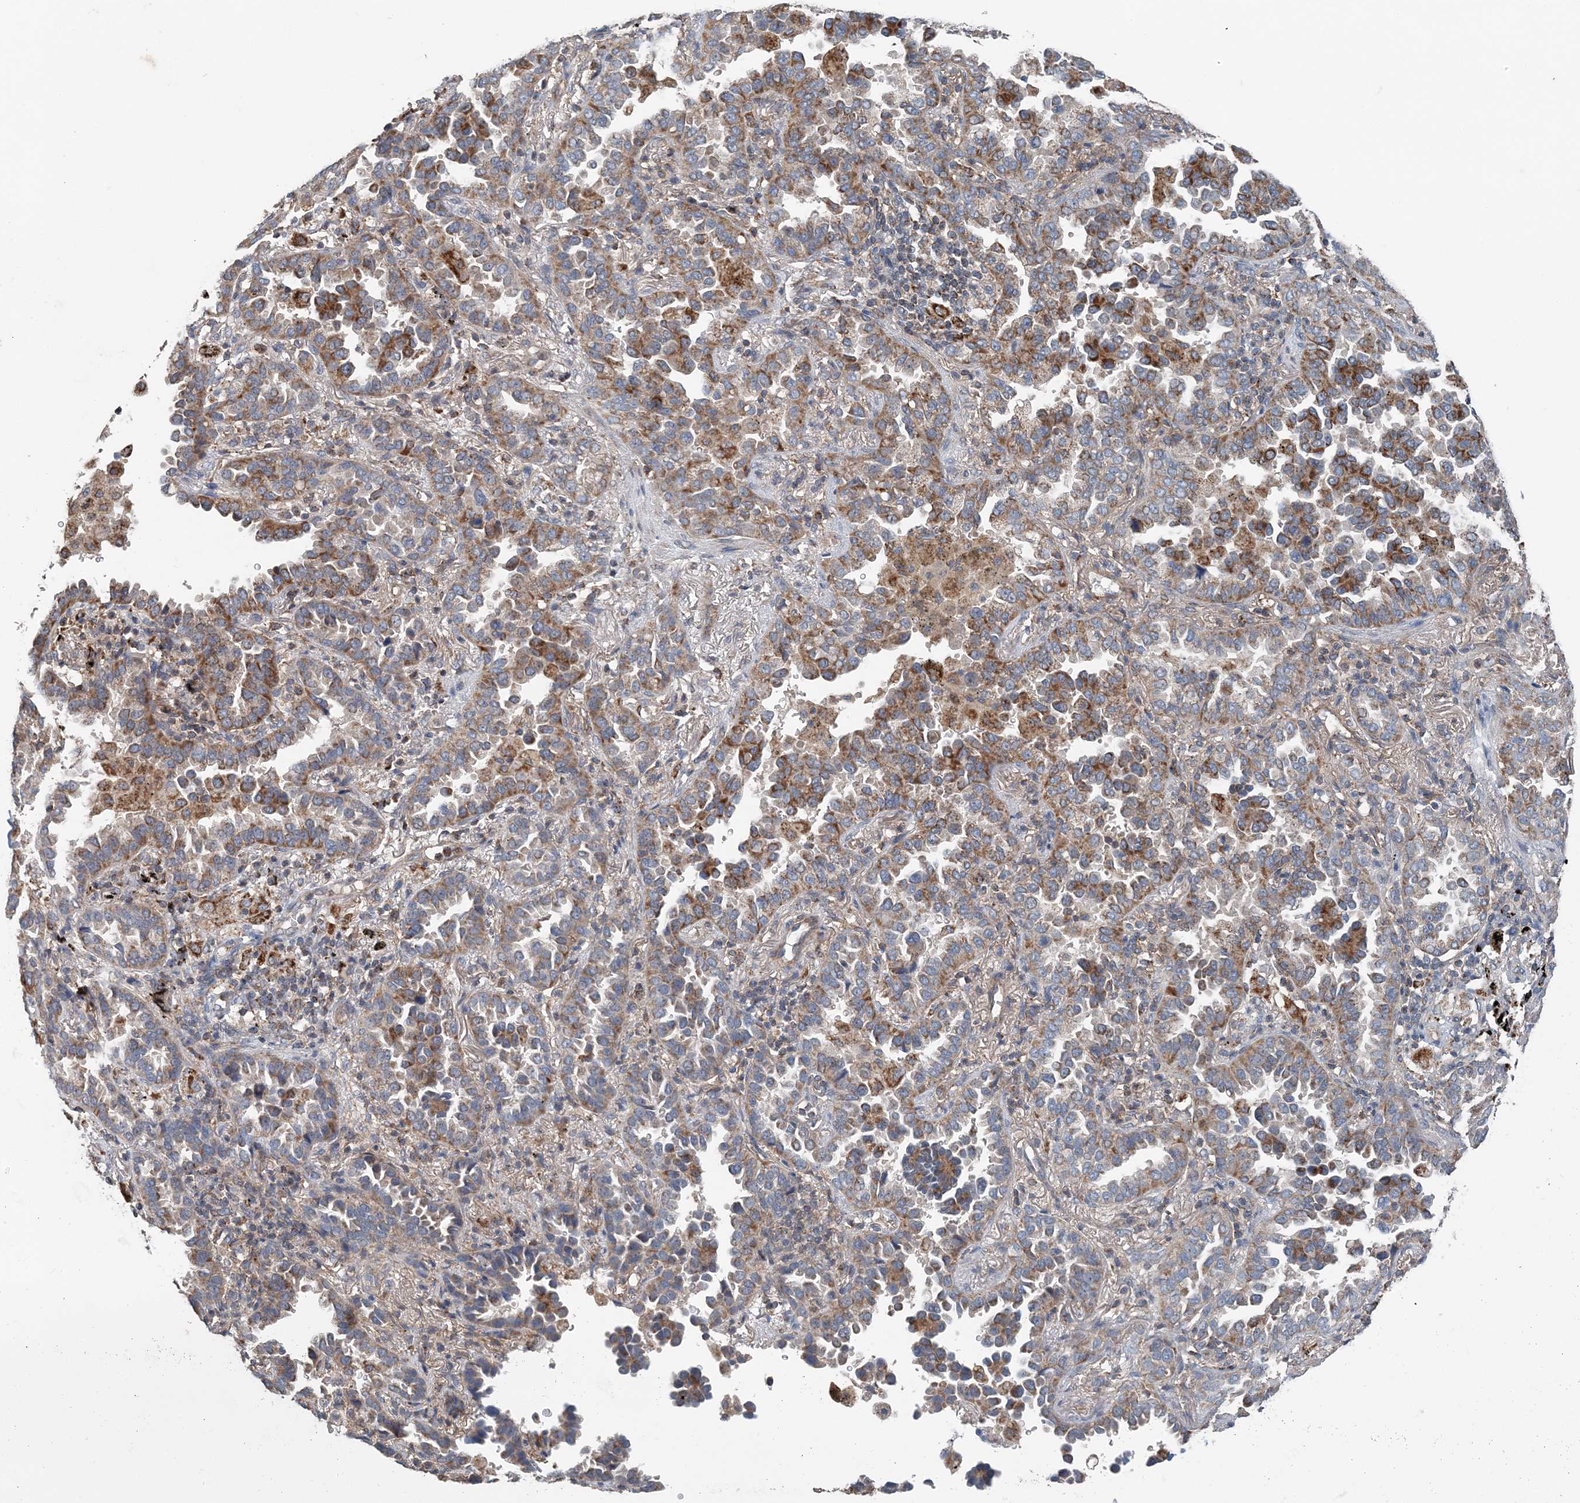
{"staining": {"intensity": "moderate", "quantity": ">75%", "location": "cytoplasmic/membranous"}, "tissue": "lung cancer", "cell_type": "Tumor cells", "image_type": "cancer", "snomed": [{"axis": "morphology", "description": "Normal tissue, NOS"}, {"axis": "morphology", "description": "Adenocarcinoma, NOS"}, {"axis": "topography", "description": "Lung"}], "caption": "Moderate cytoplasmic/membranous staining for a protein is appreciated in about >75% of tumor cells of lung cancer (adenocarcinoma) using IHC.", "gene": "SPRY2", "patient": {"sex": "male", "age": 59}}